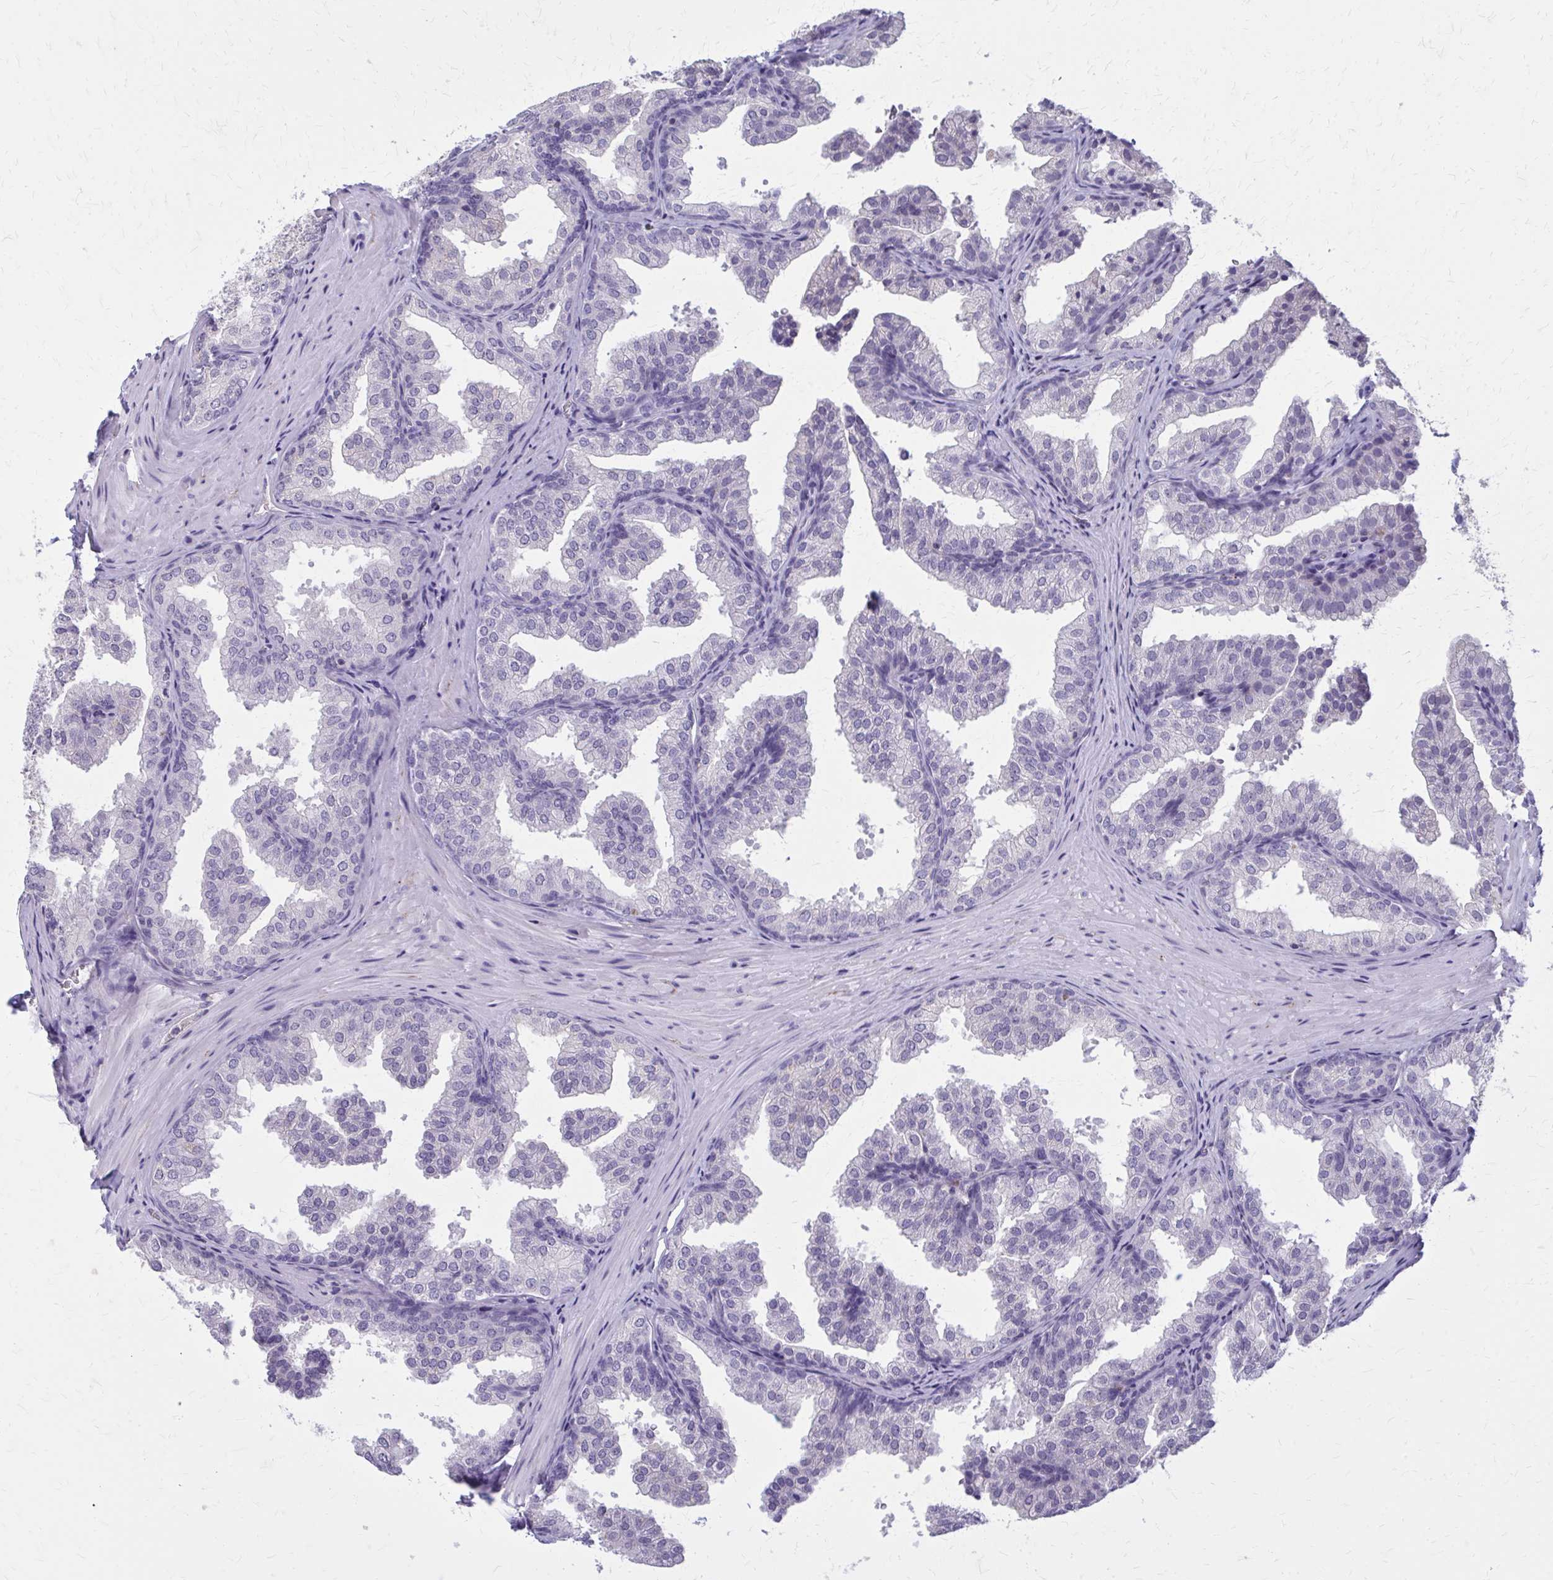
{"staining": {"intensity": "negative", "quantity": "none", "location": "none"}, "tissue": "prostate", "cell_type": "Glandular cells", "image_type": "normal", "snomed": [{"axis": "morphology", "description": "Normal tissue, NOS"}, {"axis": "topography", "description": "Prostate"}], "caption": "DAB immunohistochemical staining of benign prostate displays no significant positivity in glandular cells. Nuclei are stained in blue.", "gene": "OR4A47", "patient": {"sex": "male", "age": 37}}